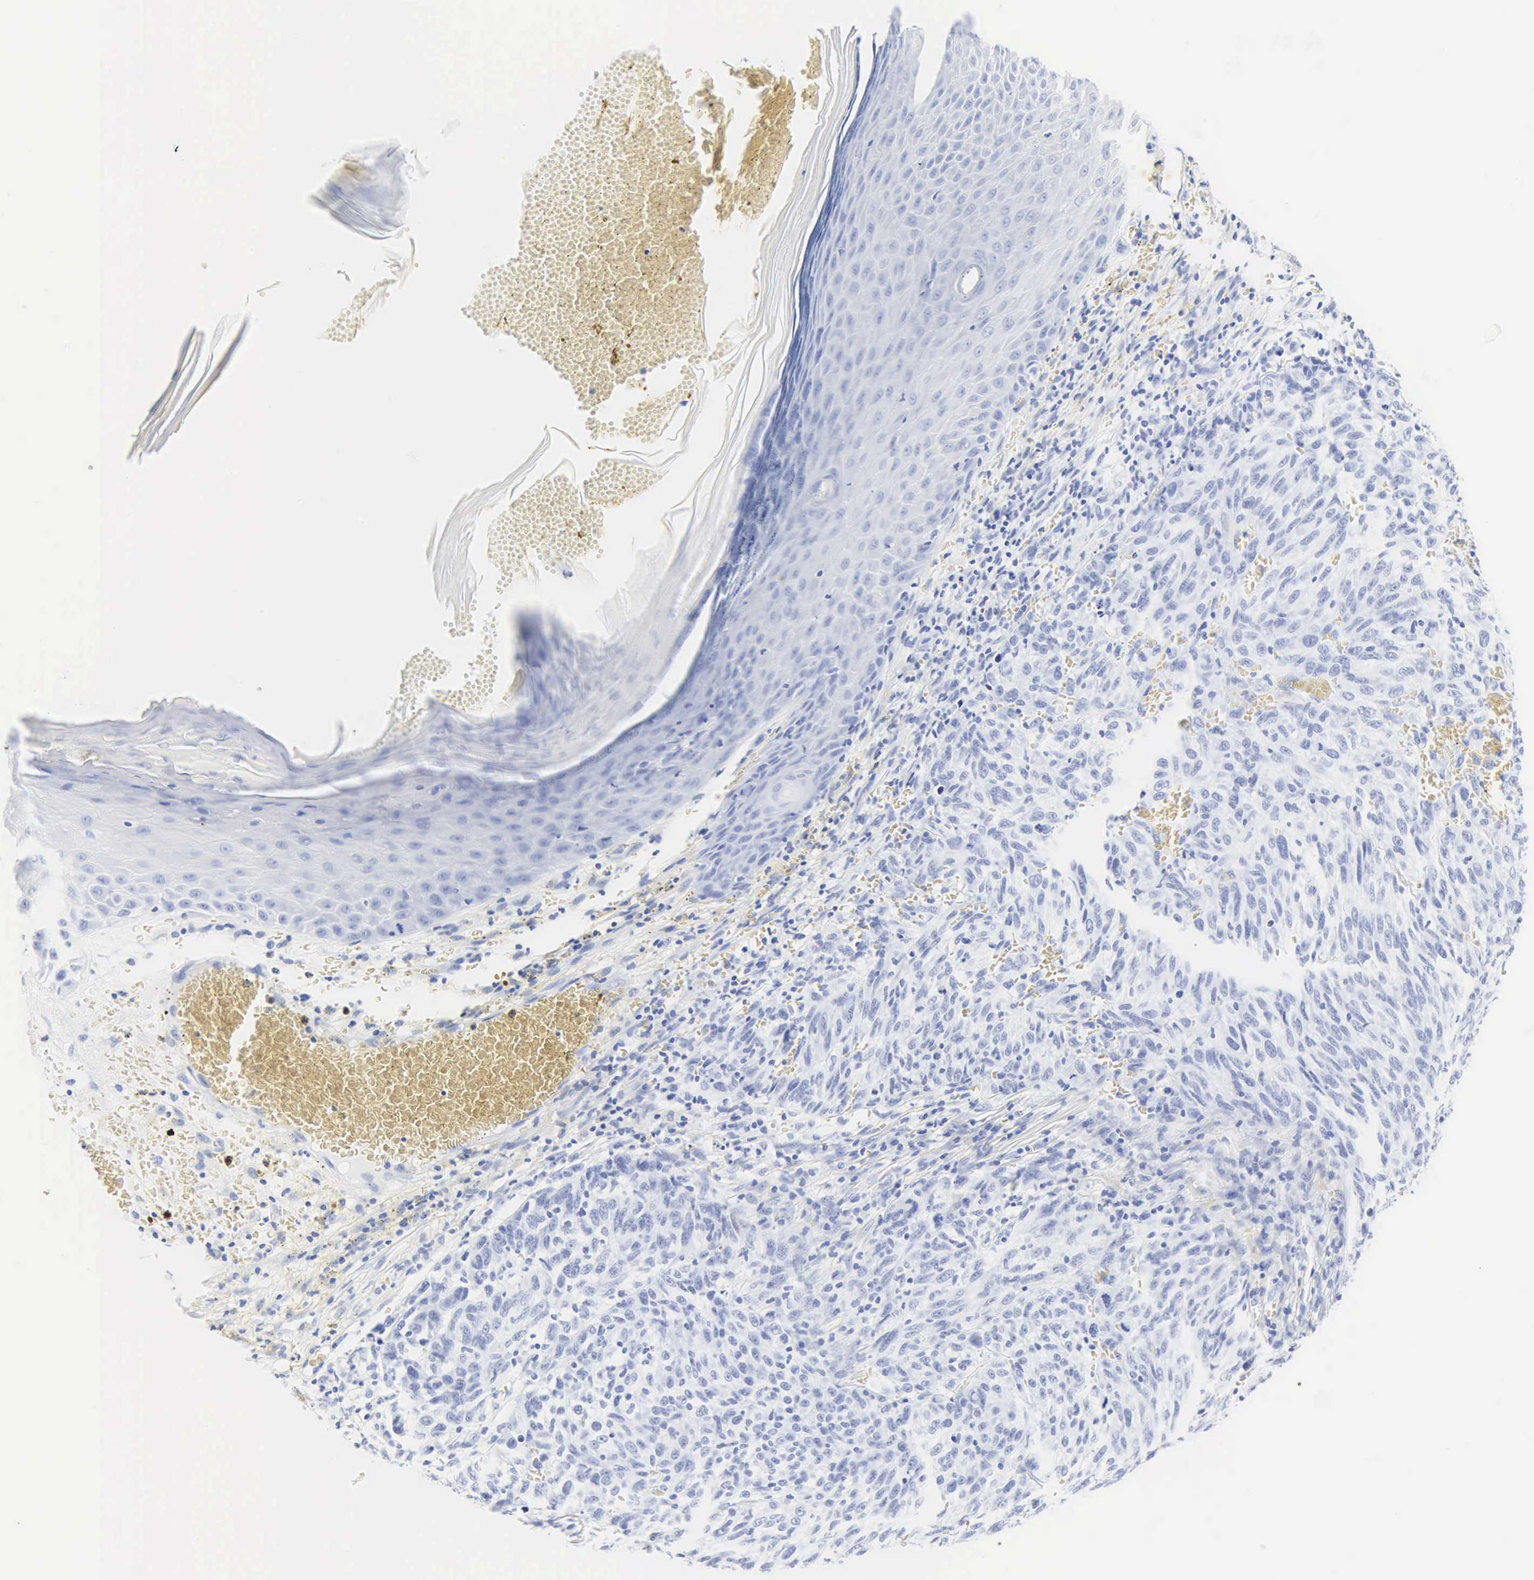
{"staining": {"intensity": "negative", "quantity": "none", "location": "none"}, "tissue": "melanoma", "cell_type": "Tumor cells", "image_type": "cancer", "snomed": [{"axis": "morphology", "description": "Malignant melanoma, NOS"}, {"axis": "topography", "description": "Skin"}], "caption": "Immunohistochemistry of melanoma shows no expression in tumor cells.", "gene": "CGB3", "patient": {"sex": "male", "age": 76}}